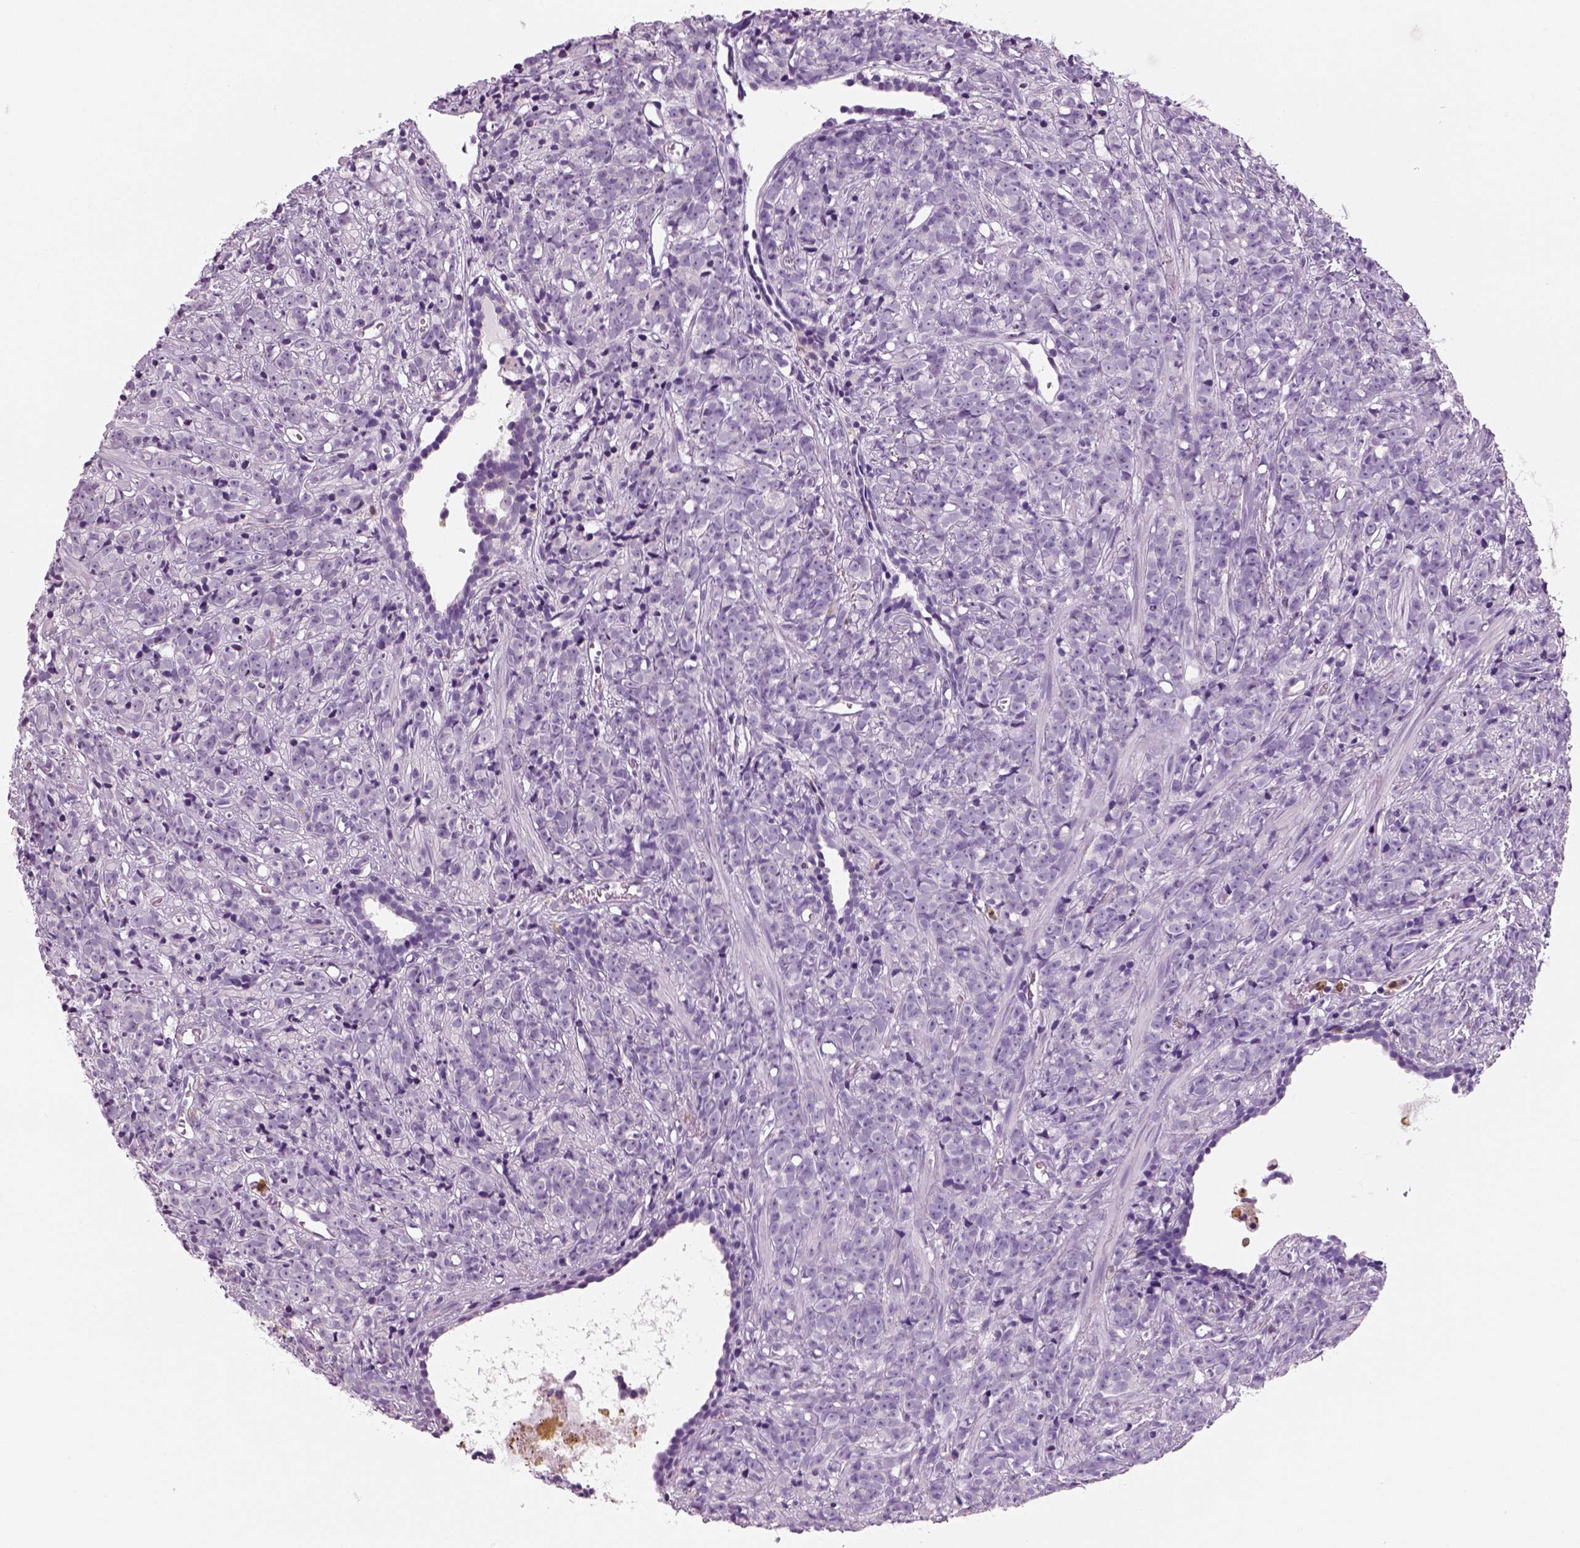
{"staining": {"intensity": "negative", "quantity": "none", "location": "none"}, "tissue": "prostate cancer", "cell_type": "Tumor cells", "image_type": "cancer", "snomed": [{"axis": "morphology", "description": "Adenocarcinoma, High grade"}, {"axis": "topography", "description": "Prostate"}], "caption": "Immunohistochemical staining of human prostate cancer shows no significant staining in tumor cells.", "gene": "NECAB2", "patient": {"sex": "male", "age": 81}}